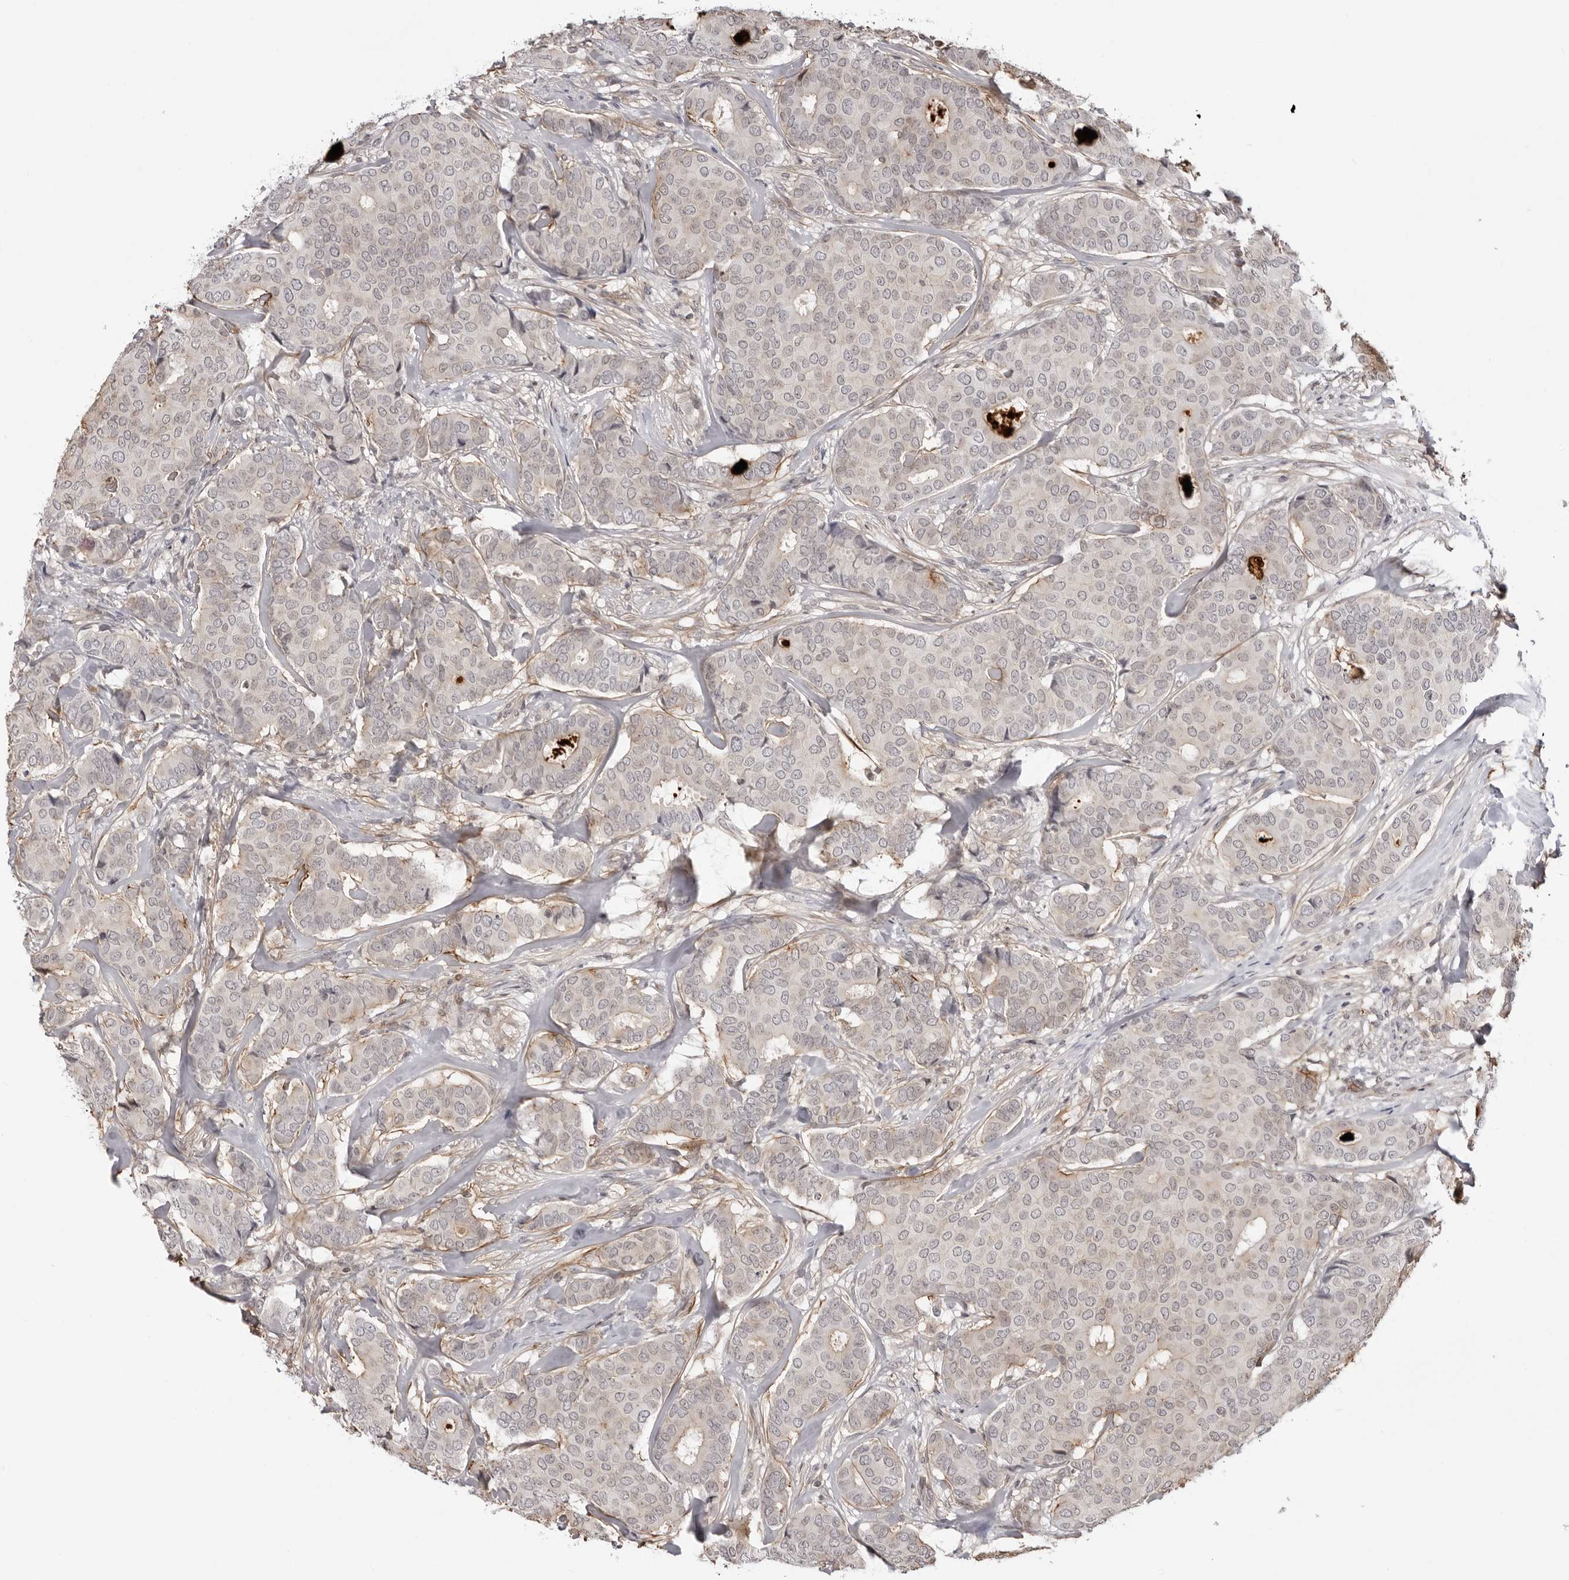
{"staining": {"intensity": "negative", "quantity": "none", "location": "none"}, "tissue": "breast cancer", "cell_type": "Tumor cells", "image_type": "cancer", "snomed": [{"axis": "morphology", "description": "Duct carcinoma"}, {"axis": "topography", "description": "Breast"}], "caption": "Immunohistochemical staining of human intraductal carcinoma (breast) shows no significant staining in tumor cells.", "gene": "UNK", "patient": {"sex": "female", "age": 75}}